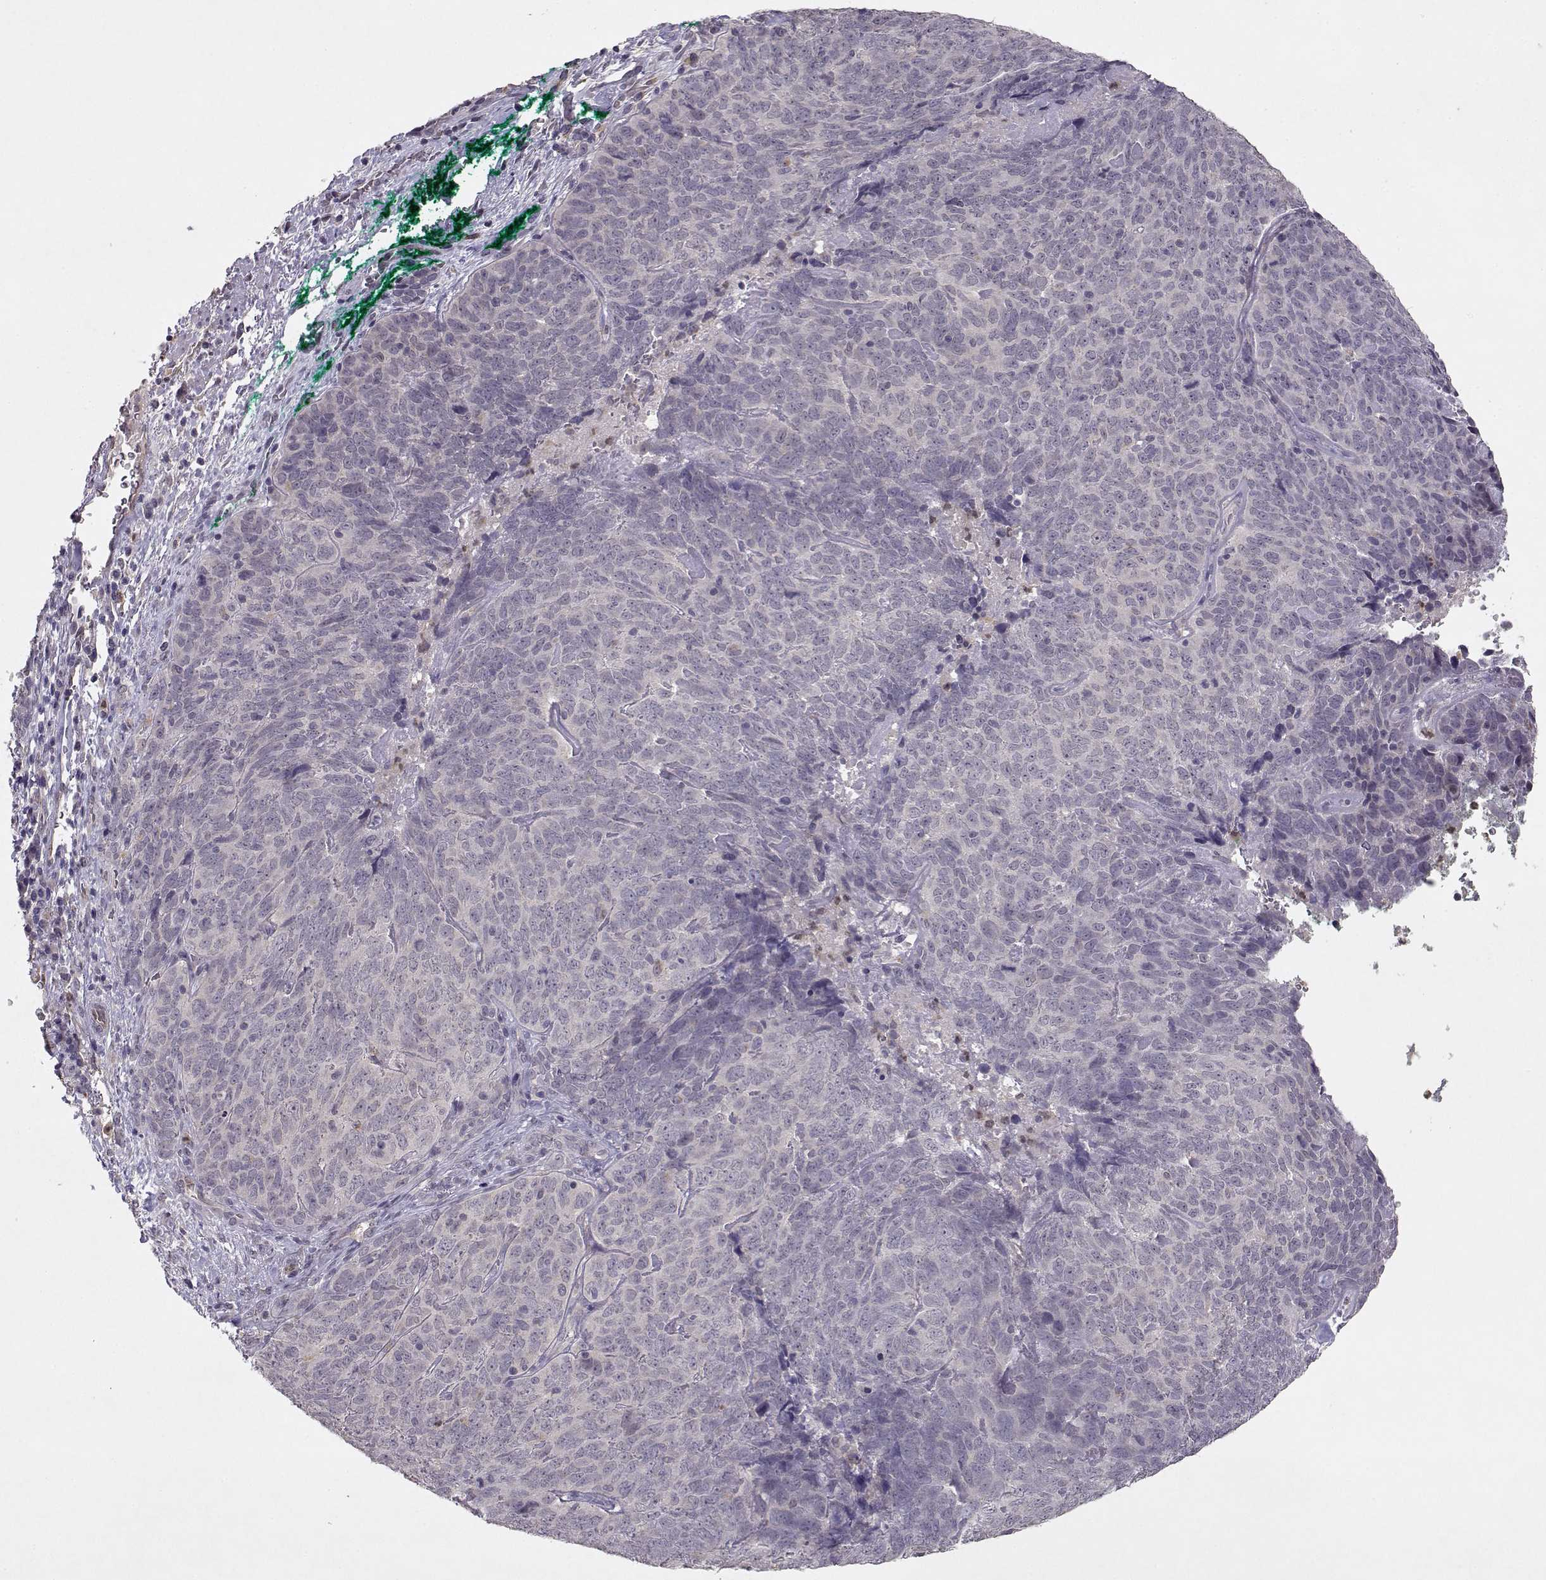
{"staining": {"intensity": "negative", "quantity": "none", "location": "none"}, "tissue": "skin cancer", "cell_type": "Tumor cells", "image_type": "cancer", "snomed": [{"axis": "morphology", "description": "Squamous cell carcinoma, NOS"}, {"axis": "topography", "description": "Skin"}, {"axis": "topography", "description": "Anal"}], "caption": "DAB immunohistochemical staining of squamous cell carcinoma (skin) reveals no significant staining in tumor cells.", "gene": "BMX", "patient": {"sex": "female", "age": 51}}